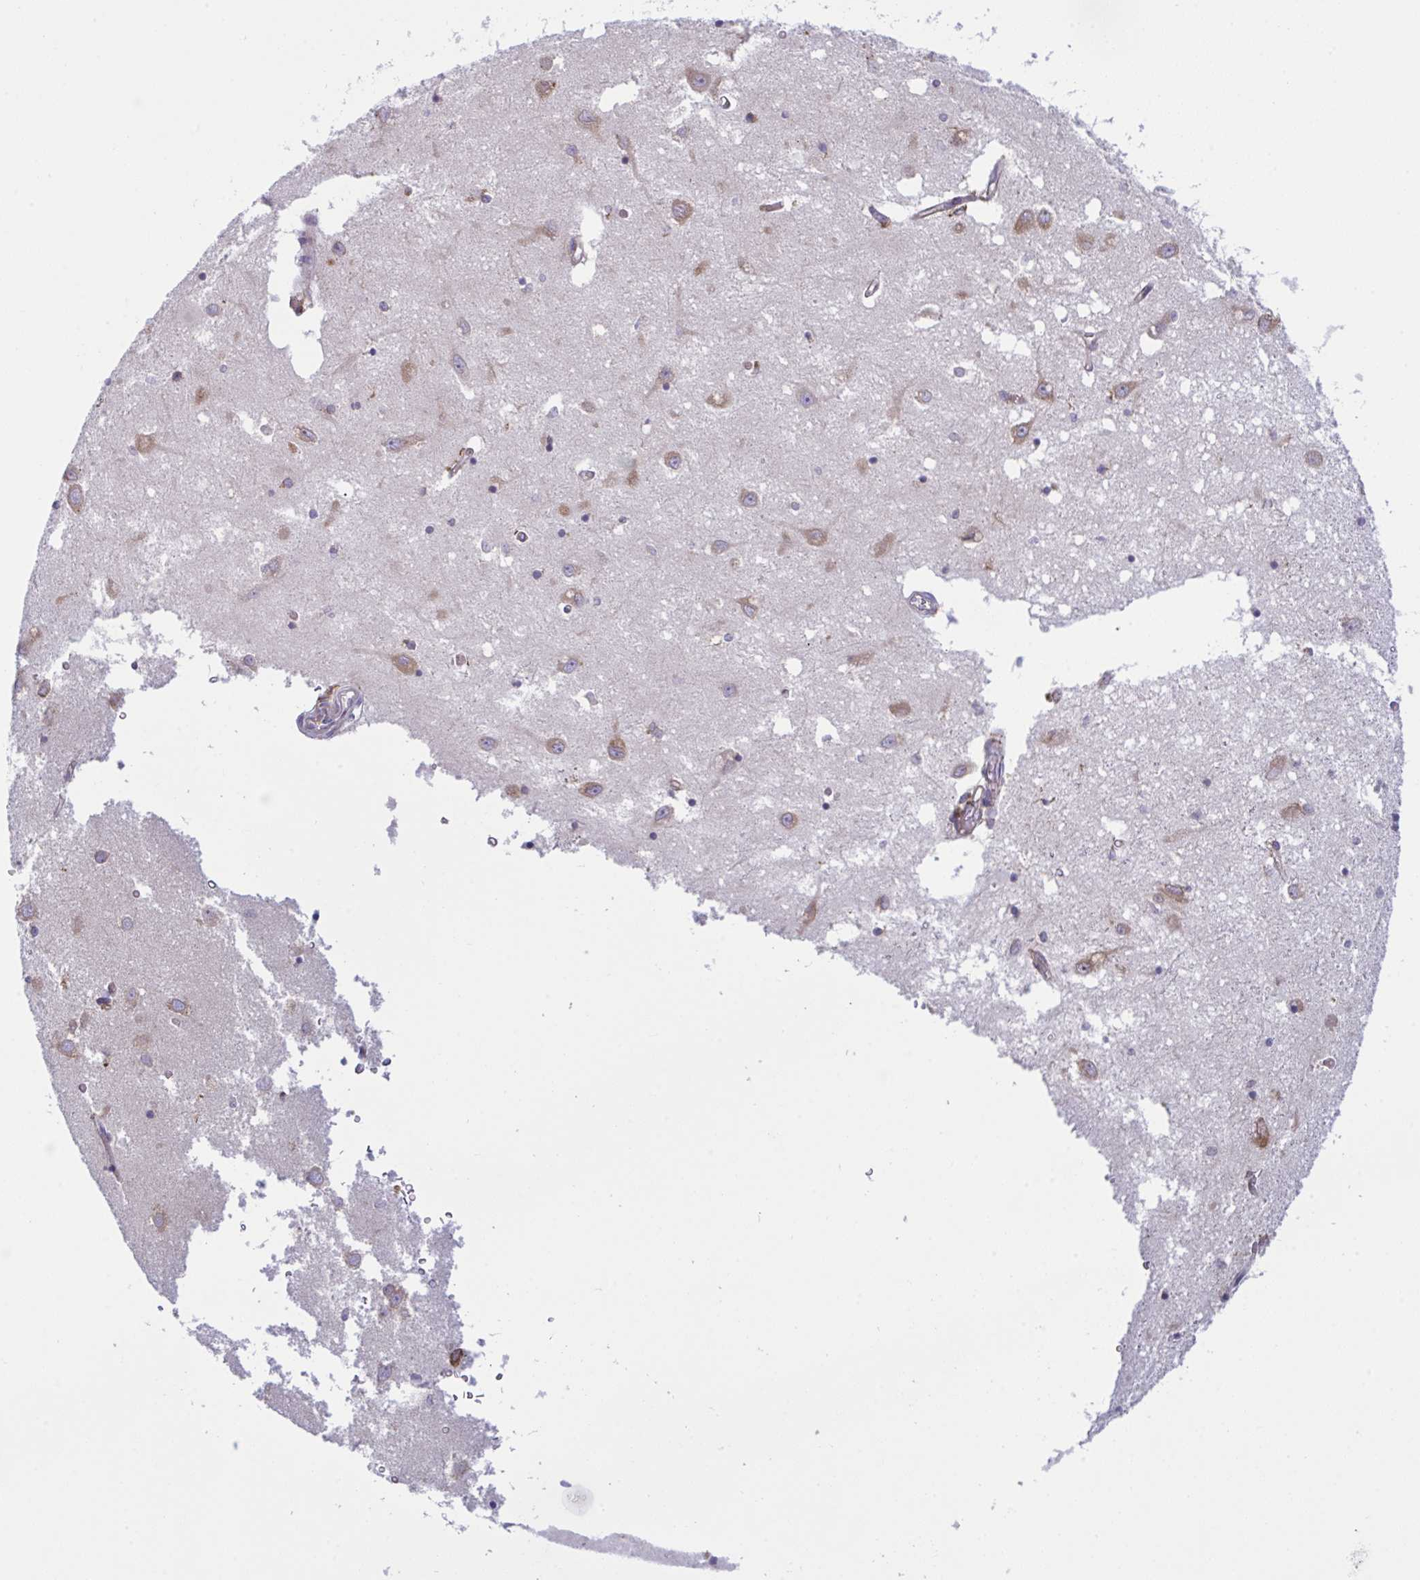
{"staining": {"intensity": "negative", "quantity": "none", "location": "none"}, "tissue": "caudate", "cell_type": "Glial cells", "image_type": "normal", "snomed": [{"axis": "morphology", "description": "Normal tissue, NOS"}, {"axis": "topography", "description": "Lateral ventricle wall"}], "caption": "Immunohistochemical staining of normal caudate shows no significant staining in glial cells. Nuclei are stained in blue.", "gene": "MYMK", "patient": {"sex": "male", "age": 70}}